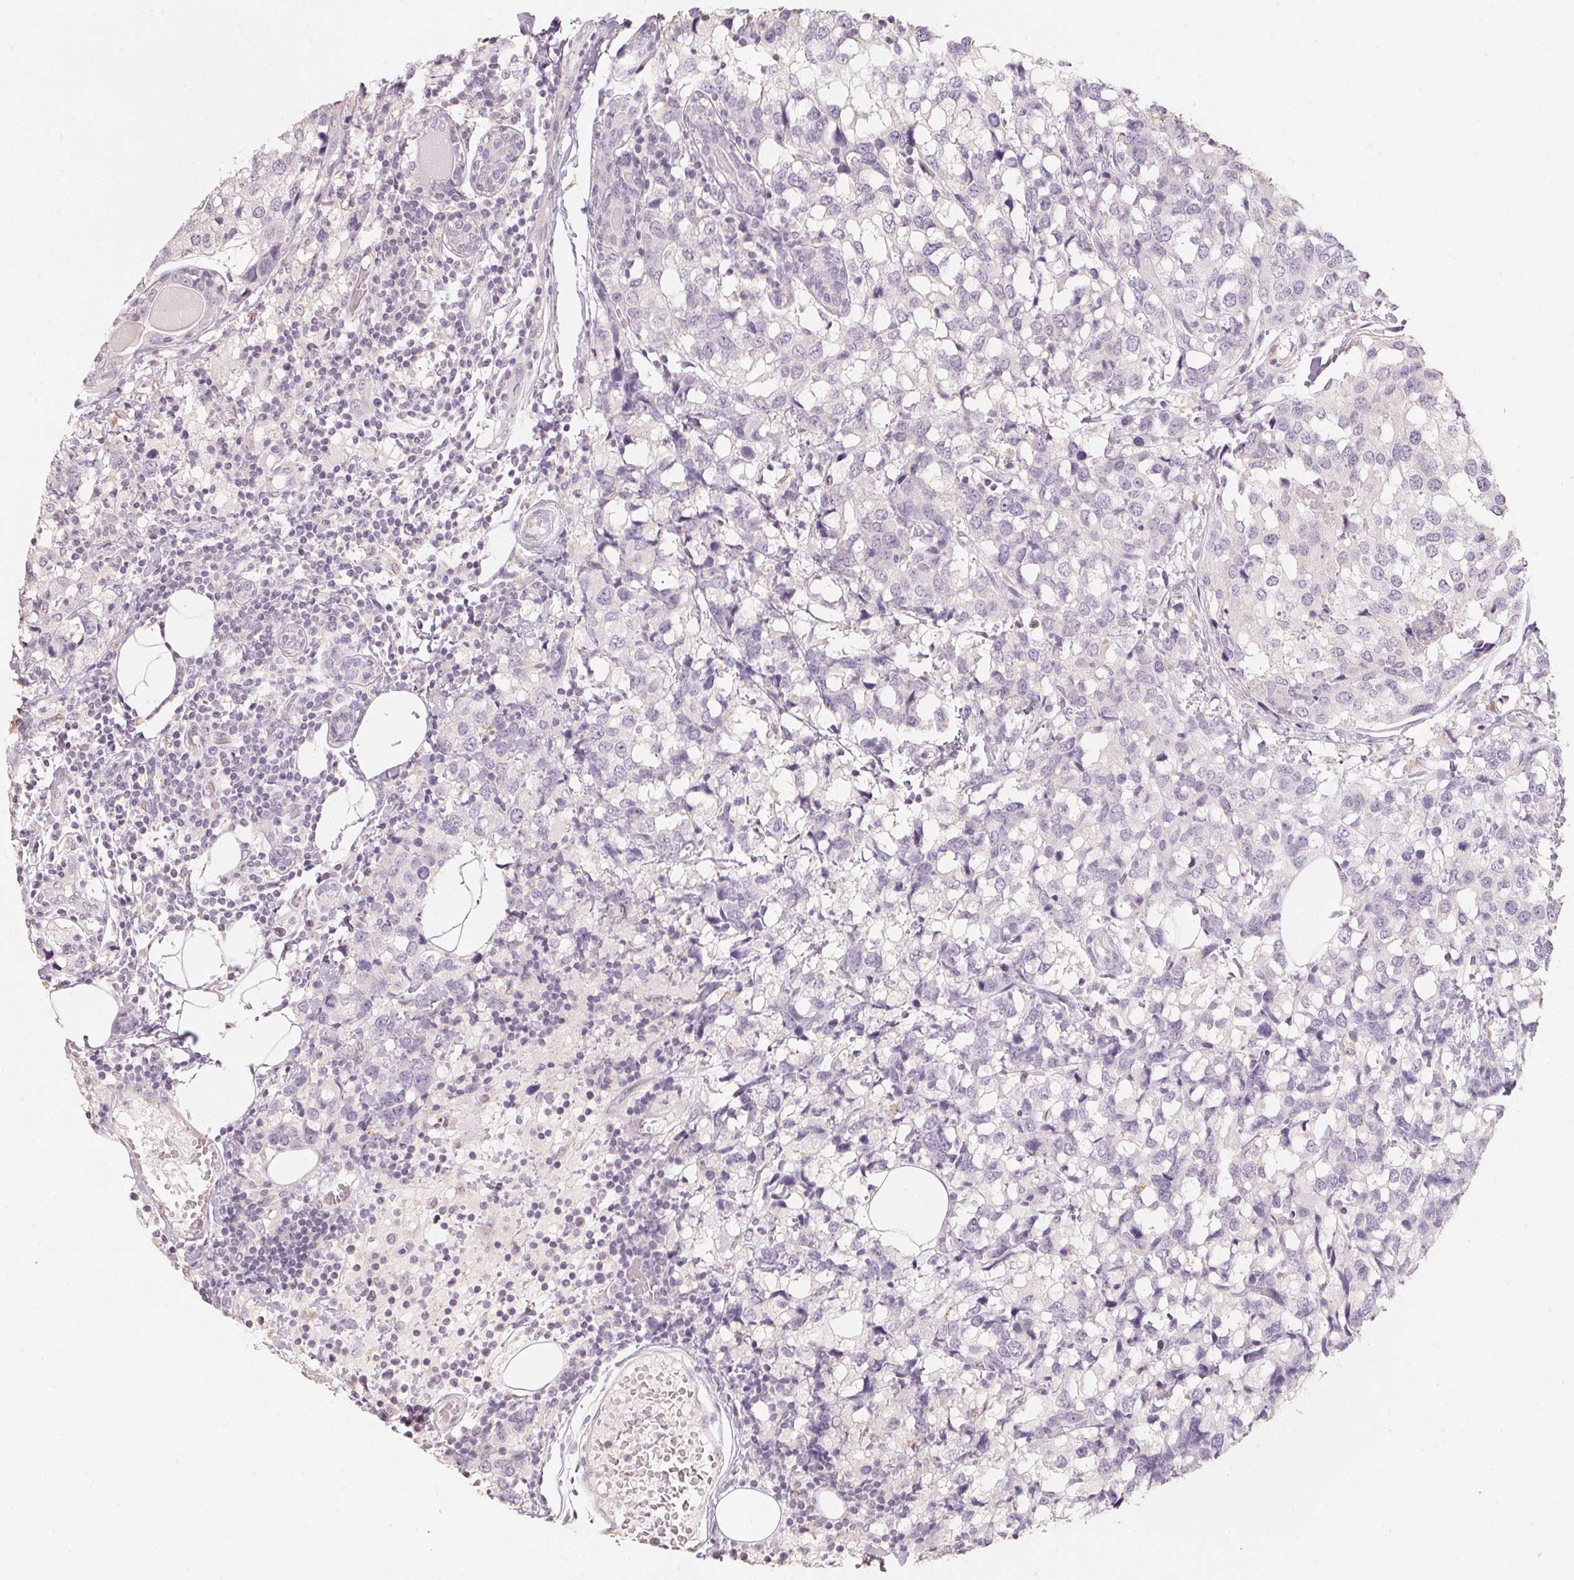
{"staining": {"intensity": "negative", "quantity": "none", "location": "none"}, "tissue": "breast cancer", "cell_type": "Tumor cells", "image_type": "cancer", "snomed": [{"axis": "morphology", "description": "Lobular carcinoma"}, {"axis": "topography", "description": "Breast"}], "caption": "An IHC image of breast cancer (lobular carcinoma) is shown. There is no staining in tumor cells of breast cancer (lobular carcinoma).", "gene": "TREH", "patient": {"sex": "female", "age": 59}}